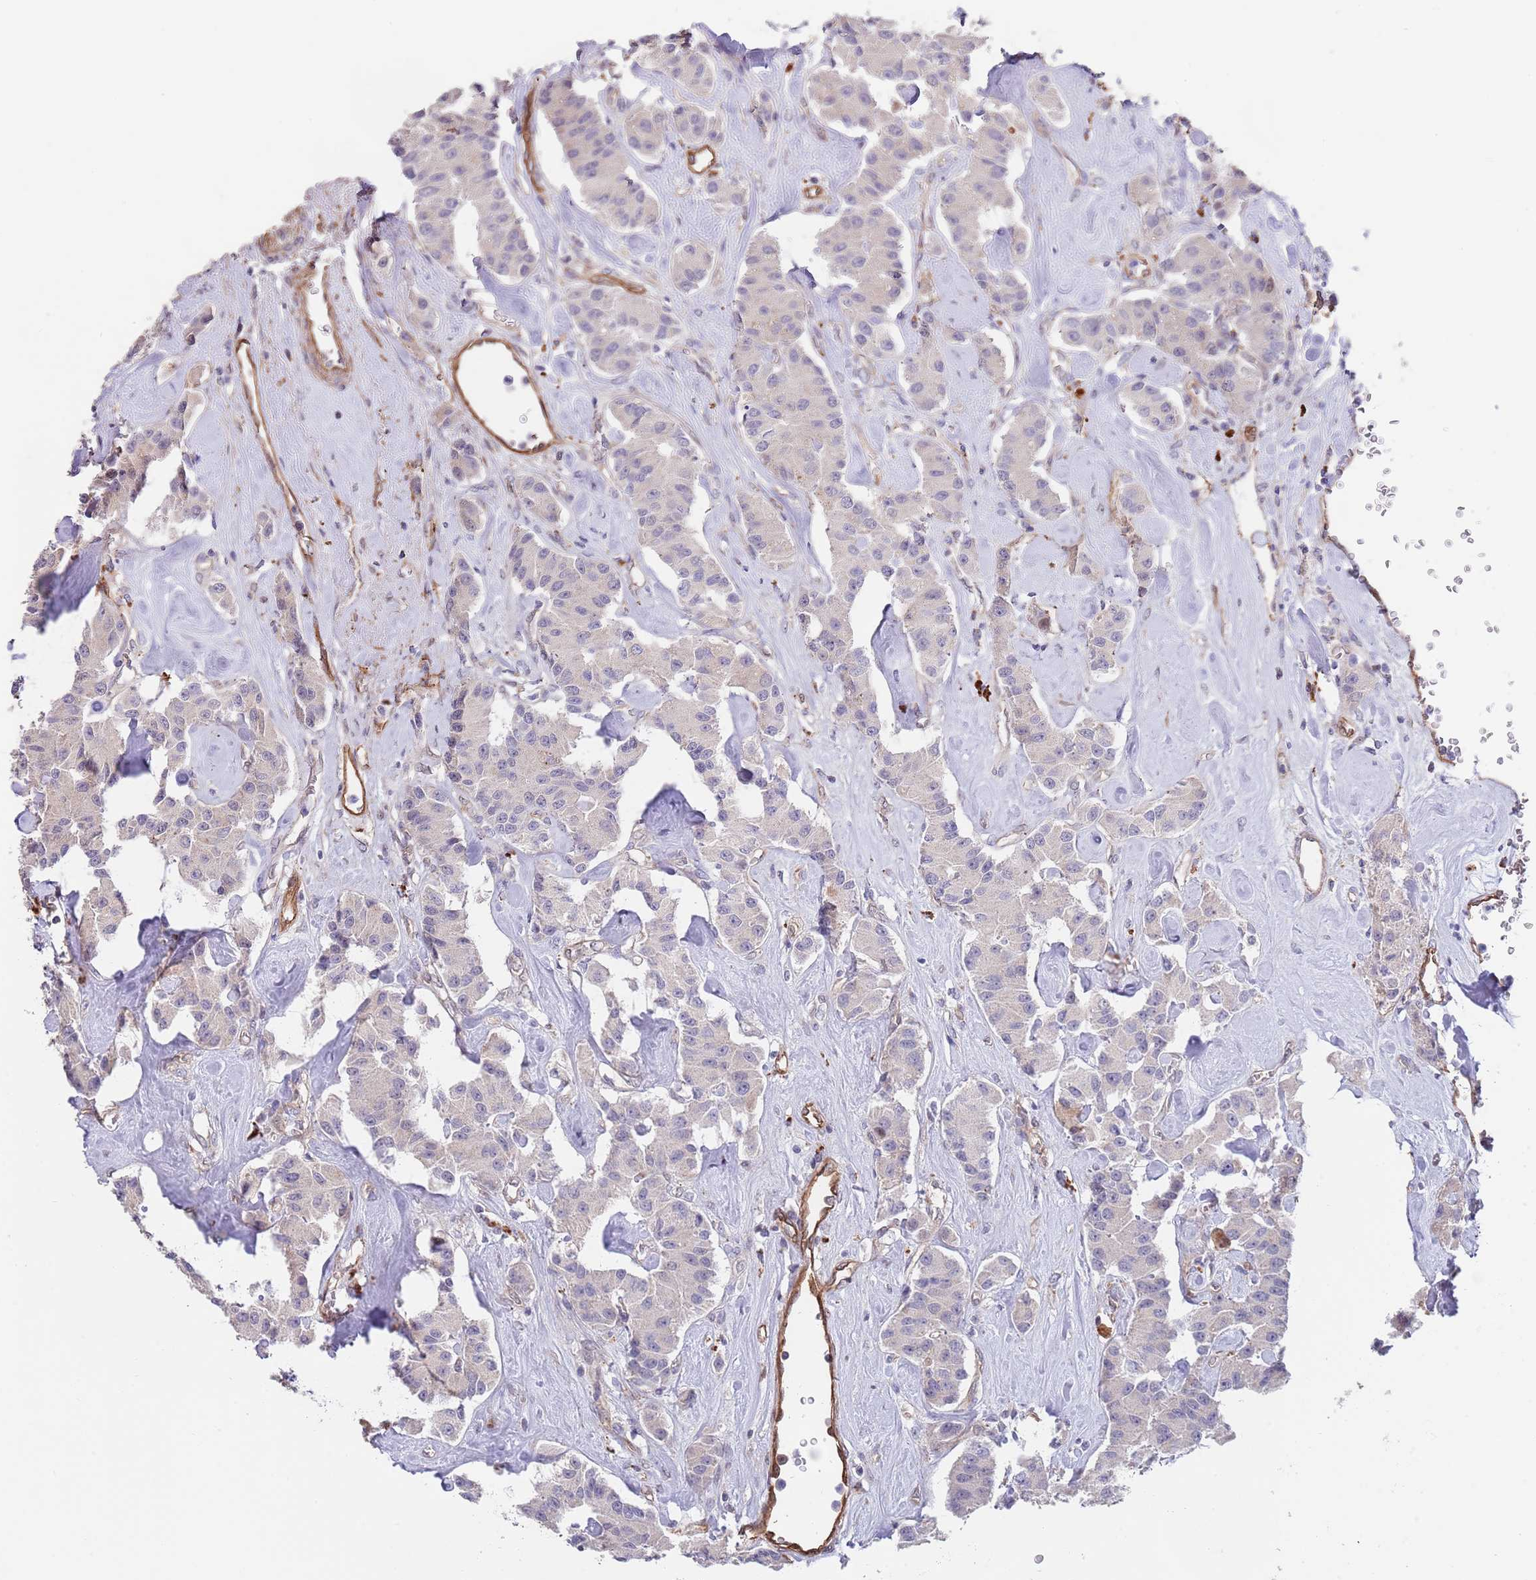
{"staining": {"intensity": "negative", "quantity": "none", "location": "none"}, "tissue": "carcinoid", "cell_type": "Tumor cells", "image_type": "cancer", "snomed": [{"axis": "morphology", "description": "Carcinoid, malignant, NOS"}, {"axis": "topography", "description": "Pancreas"}], "caption": "Immunohistochemical staining of human carcinoid (malignant) exhibits no significant positivity in tumor cells.", "gene": "BPNT1", "patient": {"sex": "male", "age": 41}}